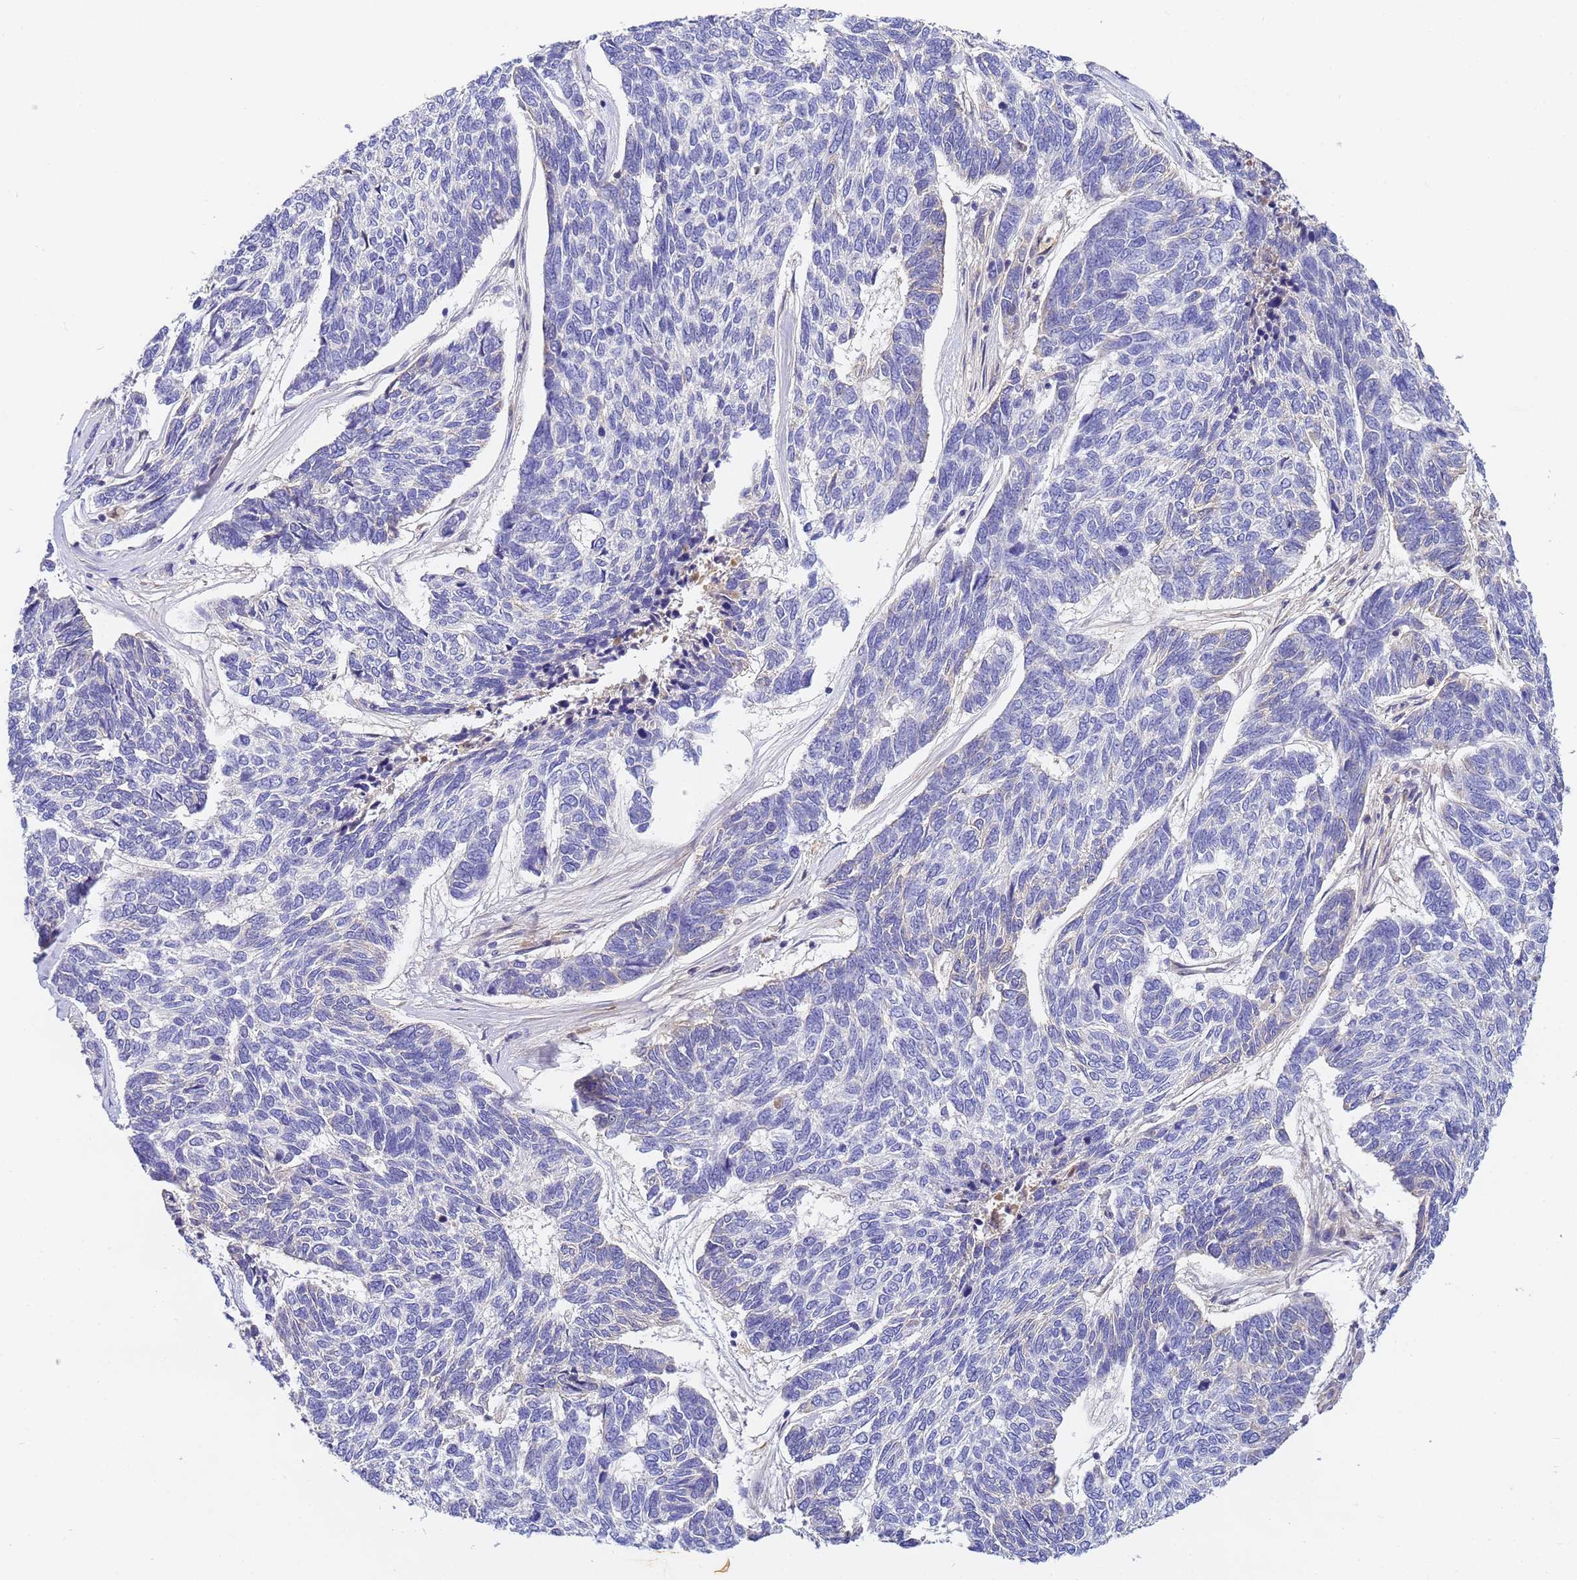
{"staining": {"intensity": "negative", "quantity": "none", "location": "none"}, "tissue": "skin cancer", "cell_type": "Tumor cells", "image_type": "cancer", "snomed": [{"axis": "morphology", "description": "Basal cell carcinoma"}, {"axis": "topography", "description": "Skin"}], "caption": "Immunohistochemical staining of human skin basal cell carcinoma exhibits no significant staining in tumor cells. (DAB immunohistochemistry (IHC) visualized using brightfield microscopy, high magnification).", "gene": "CFH", "patient": {"sex": "female", "age": 65}}